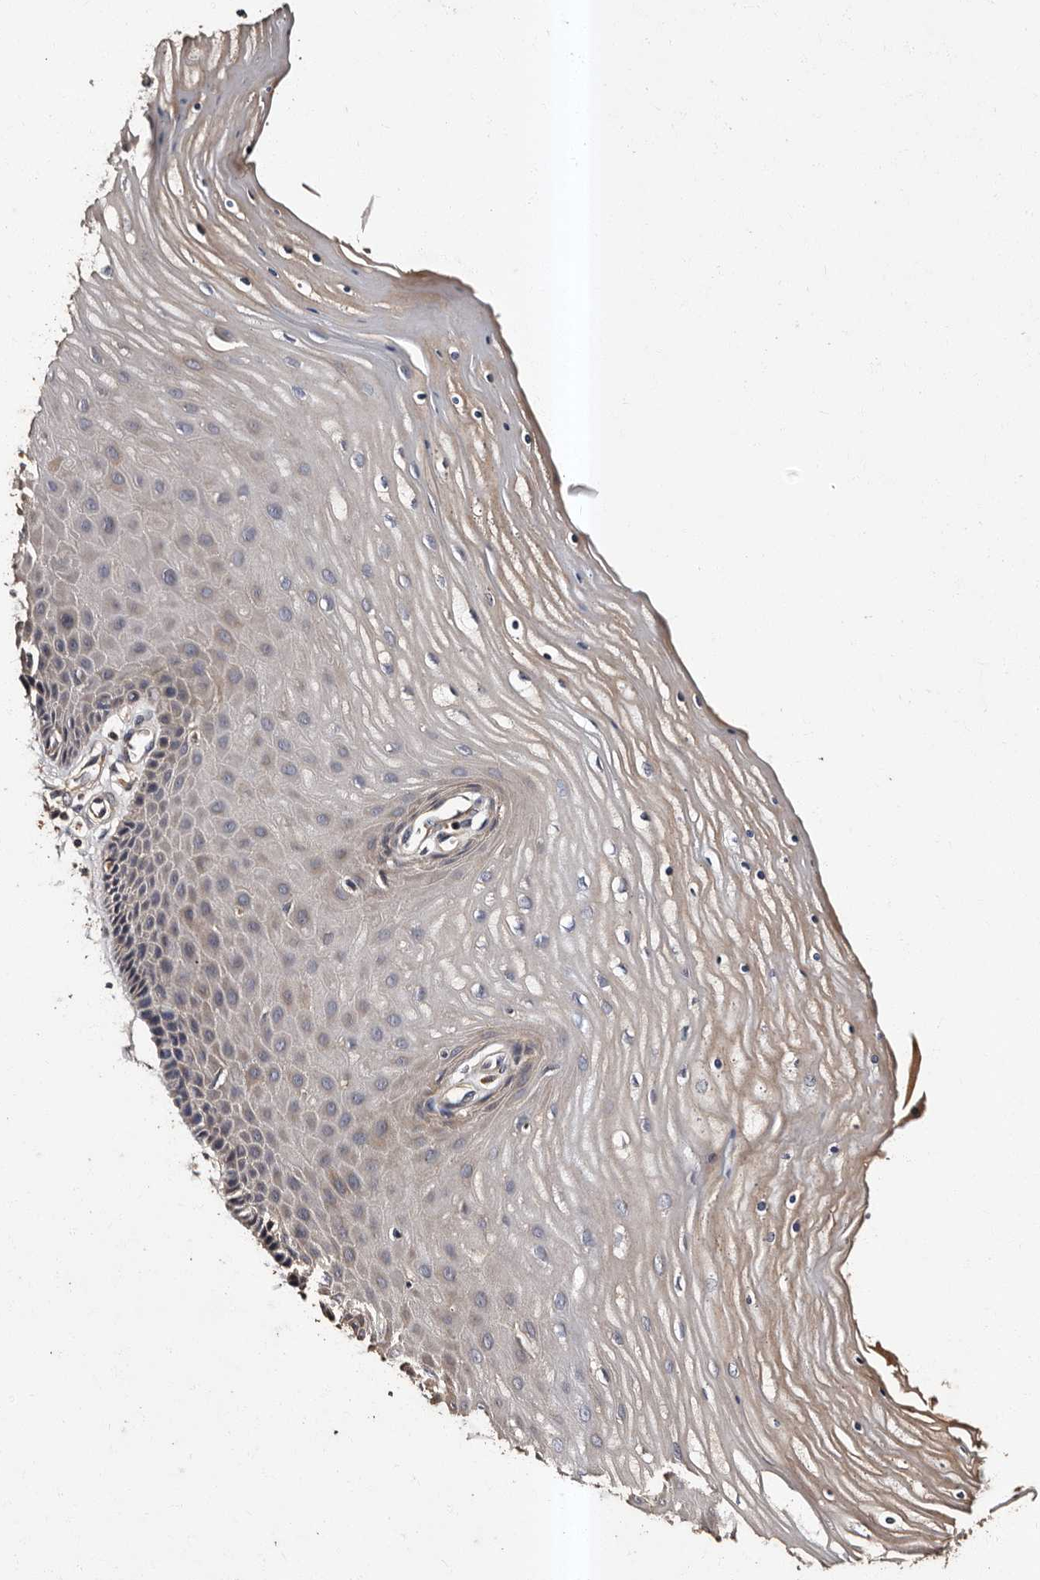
{"staining": {"intensity": "negative", "quantity": "none", "location": "none"}, "tissue": "cervix", "cell_type": "Glandular cells", "image_type": "normal", "snomed": [{"axis": "morphology", "description": "Normal tissue, NOS"}, {"axis": "topography", "description": "Cervix"}], "caption": "Immunohistochemistry photomicrograph of normal cervix: cervix stained with DAB (3,3'-diaminobenzidine) reveals no significant protein positivity in glandular cells. (DAB (3,3'-diaminobenzidine) immunohistochemistry (IHC), high magnification).", "gene": "ADCK5", "patient": {"sex": "female", "age": 55}}